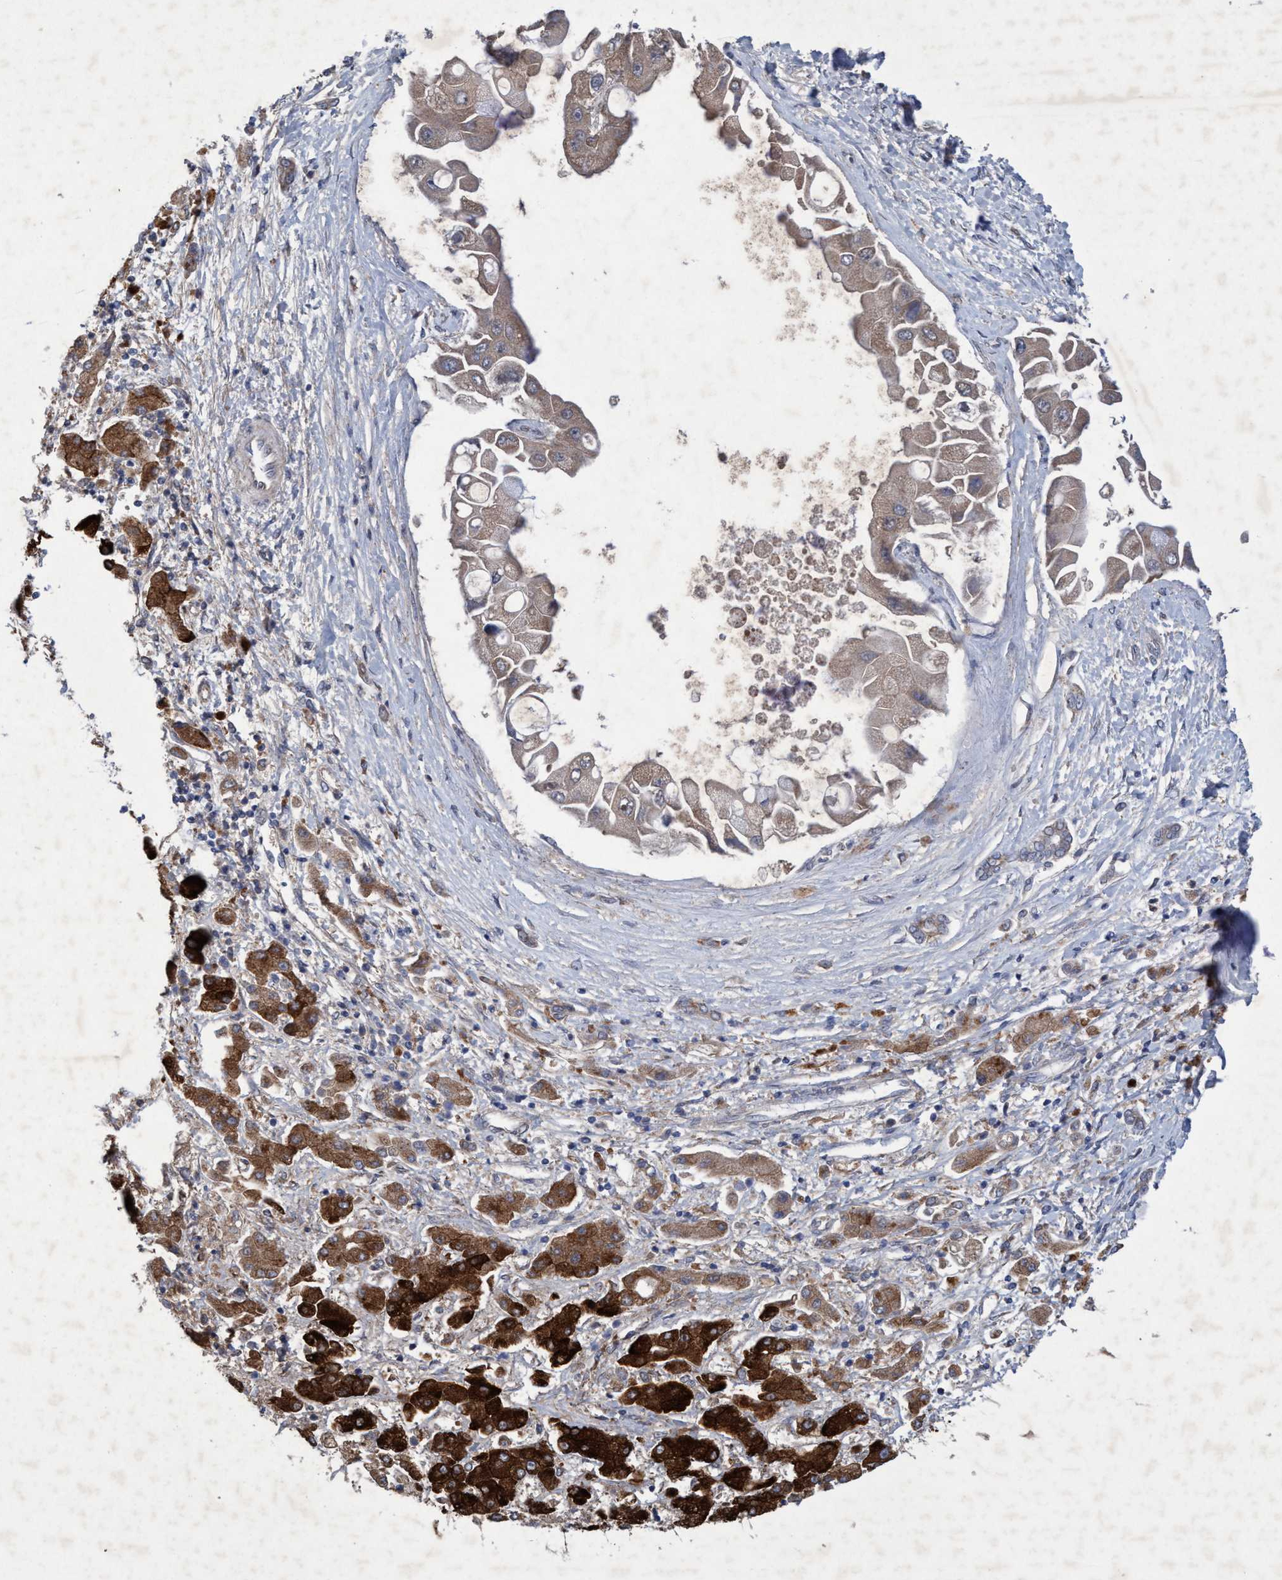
{"staining": {"intensity": "weak", "quantity": "25%-75%", "location": "cytoplasmic/membranous"}, "tissue": "liver cancer", "cell_type": "Tumor cells", "image_type": "cancer", "snomed": [{"axis": "morphology", "description": "Cholangiocarcinoma"}, {"axis": "topography", "description": "Liver"}], "caption": "A photomicrograph of cholangiocarcinoma (liver) stained for a protein shows weak cytoplasmic/membranous brown staining in tumor cells.", "gene": "ZNF677", "patient": {"sex": "male", "age": 50}}